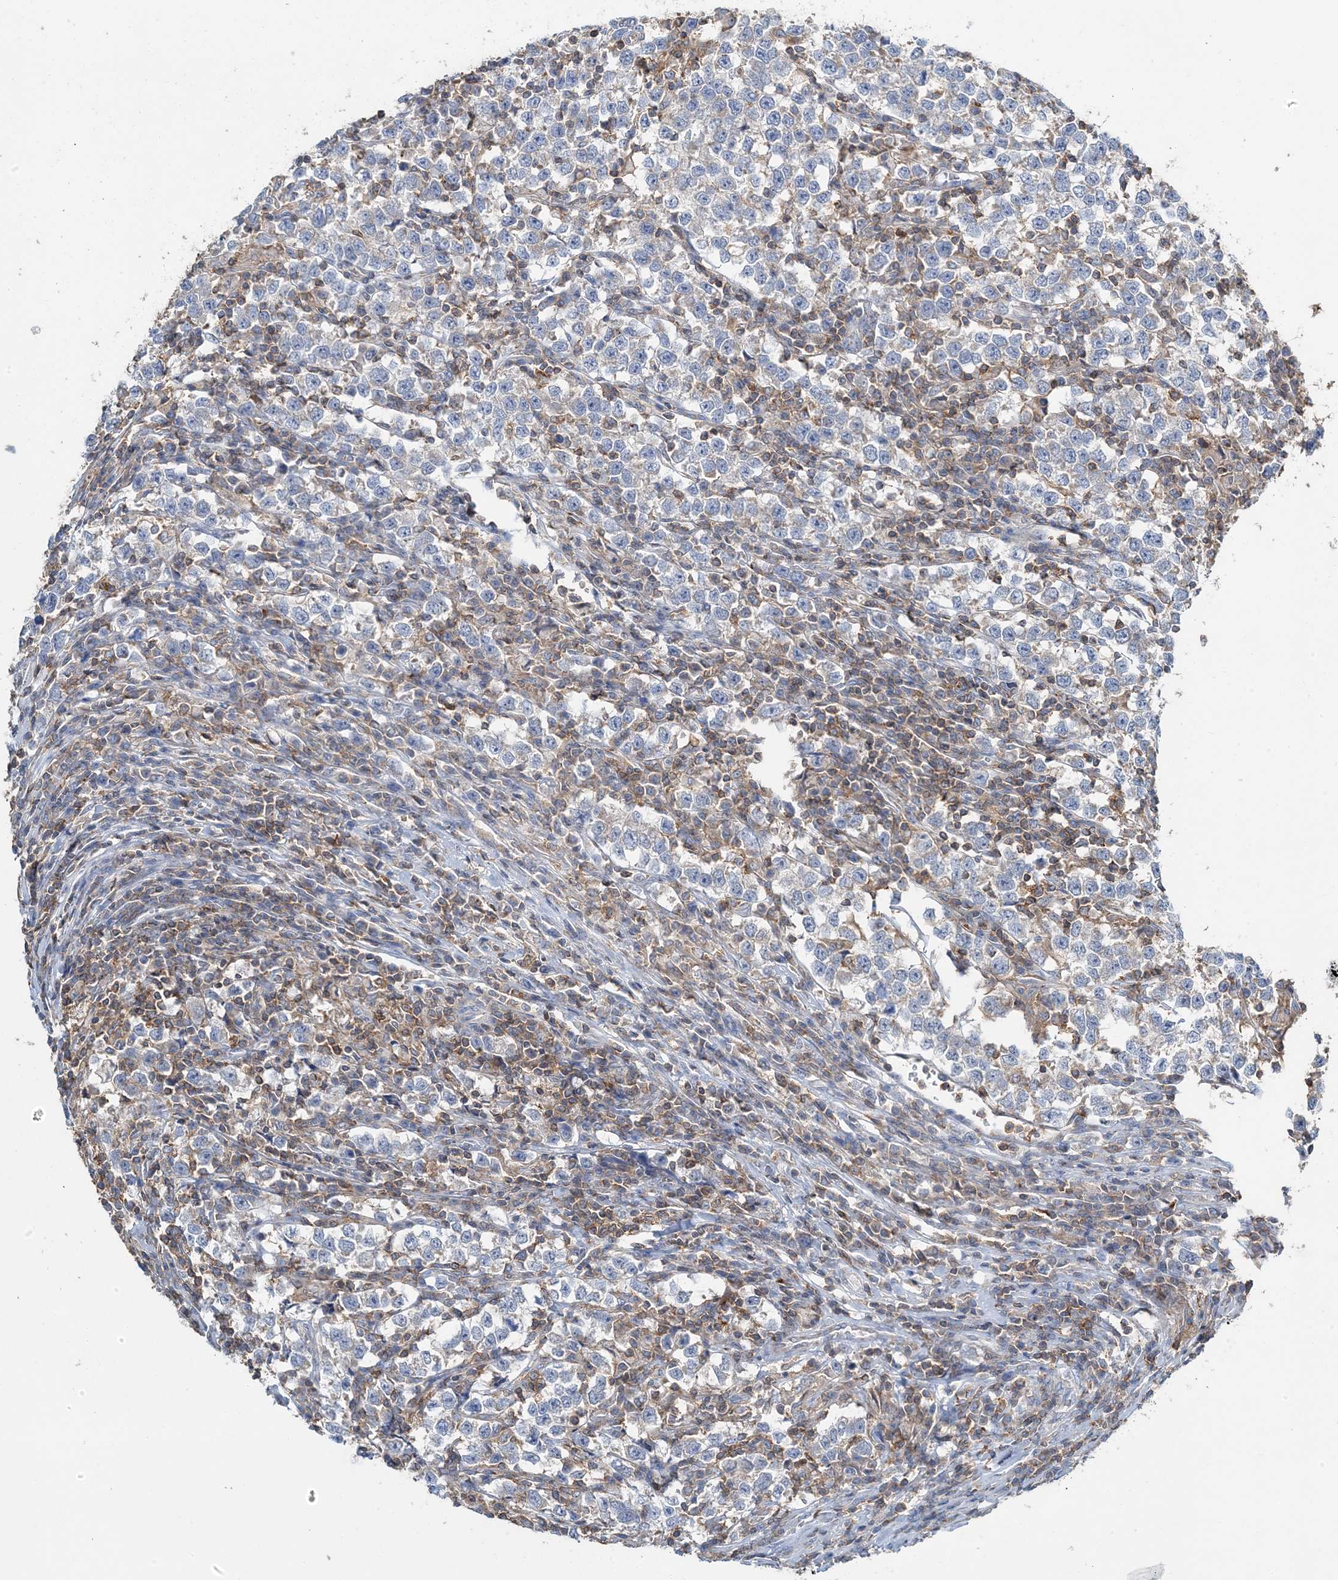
{"staining": {"intensity": "negative", "quantity": "none", "location": "none"}, "tissue": "testis cancer", "cell_type": "Tumor cells", "image_type": "cancer", "snomed": [{"axis": "morphology", "description": "Normal tissue, NOS"}, {"axis": "morphology", "description": "Seminoma, NOS"}, {"axis": "topography", "description": "Testis"}], "caption": "Immunohistochemical staining of testis cancer (seminoma) shows no significant positivity in tumor cells.", "gene": "TMLHE", "patient": {"sex": "male", "age": 43}}